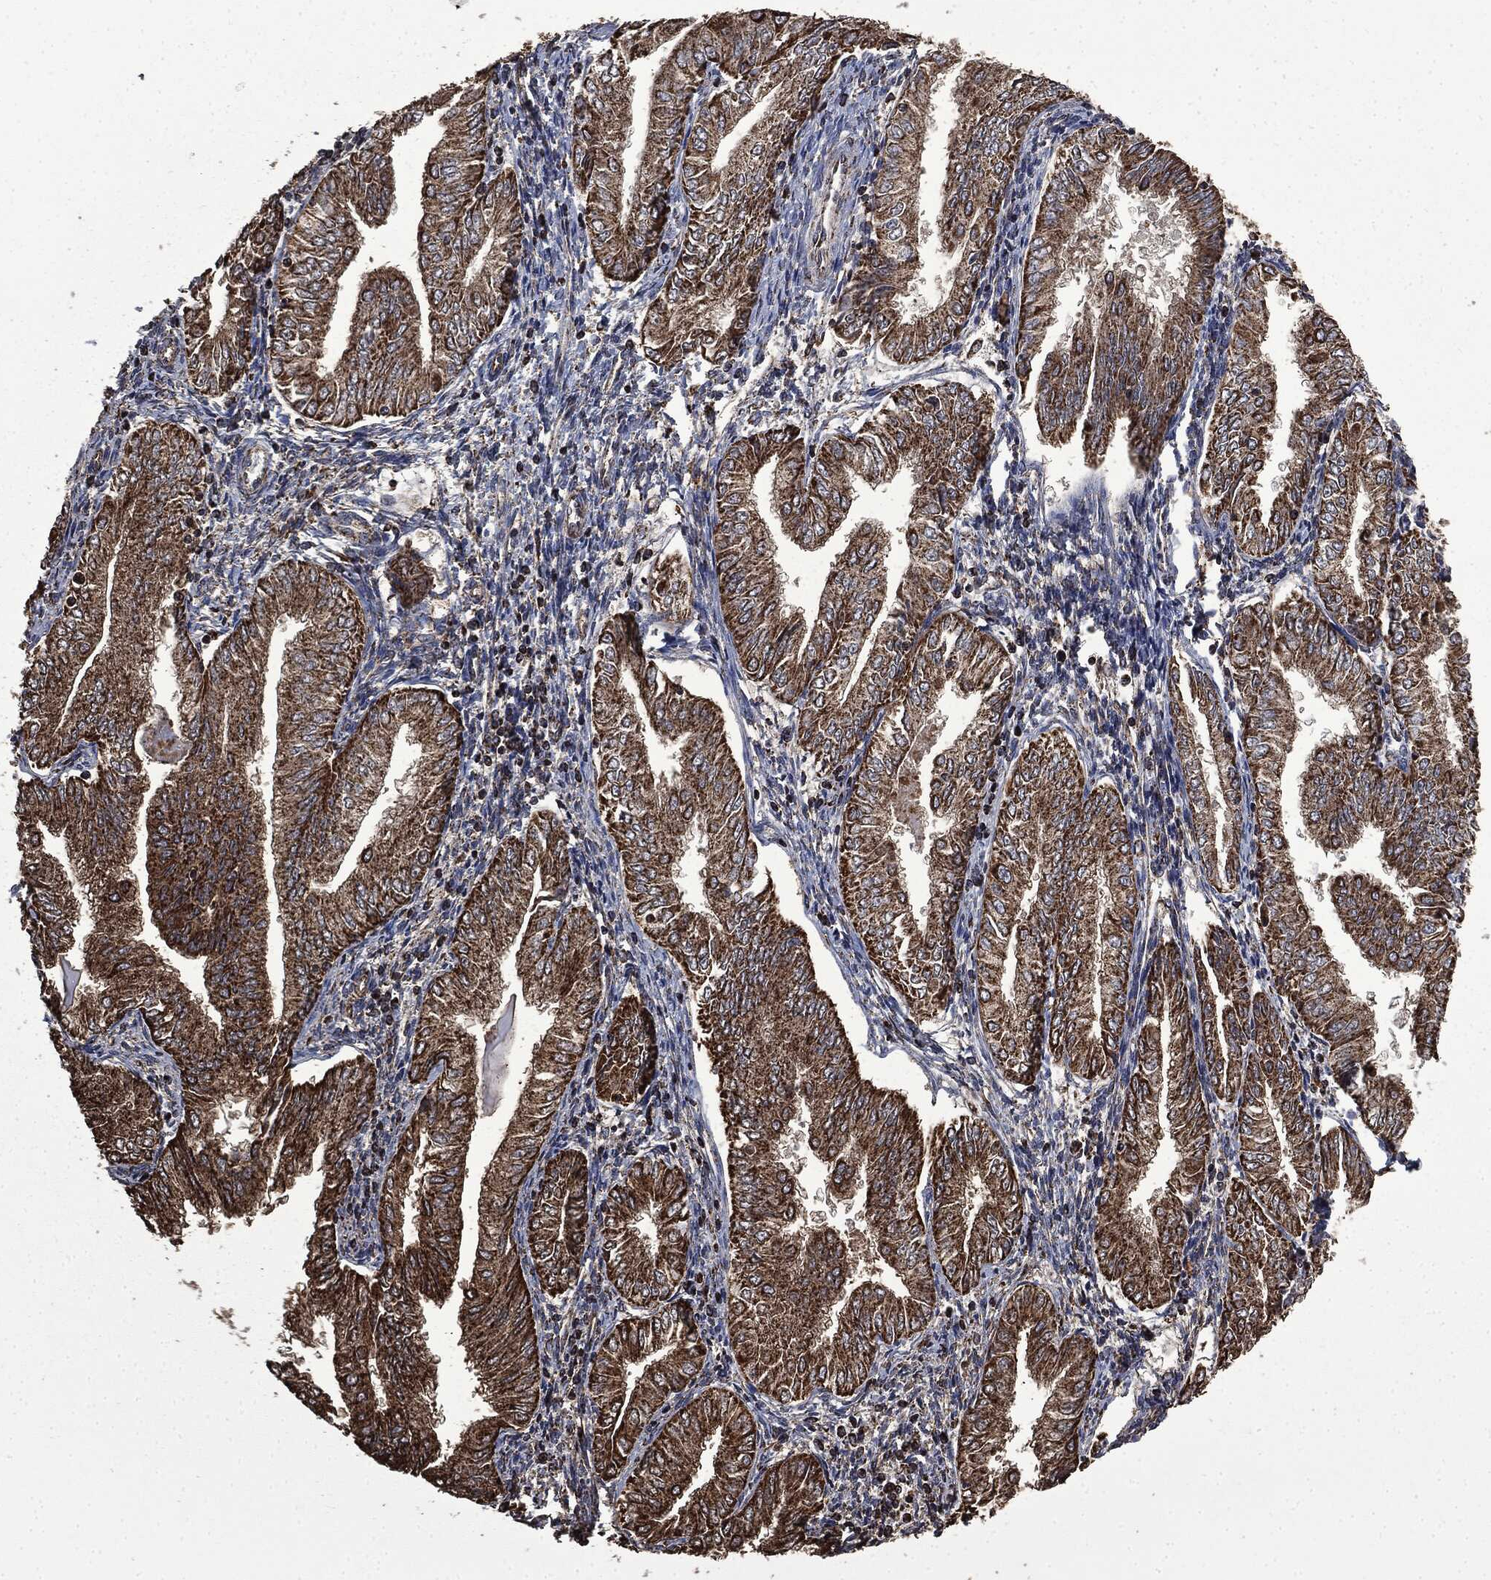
{"staining": {"intensity": "strong", "quantity": "25%-75%", "location": "cytoplasmic/membranous"}, "tissue": "endometrial cancer", "cell_type": "Tumor cells", "image_type": "cancer", "snomed": [{"axis": "morphology", "description": "Adenocarcinoma, NOS"}, {"axis": "topography", "description": "Endometrium"}], "caption": "Immunohistochemistry (IHC) of human adenocarcinoma (endometrial) exhibits high levels of strong cytoplasmic/membranous expression in approximately 25%-75% of tumor cells.", "gene": "LIG3", "patient": {"sex": "female", "age": 53}}